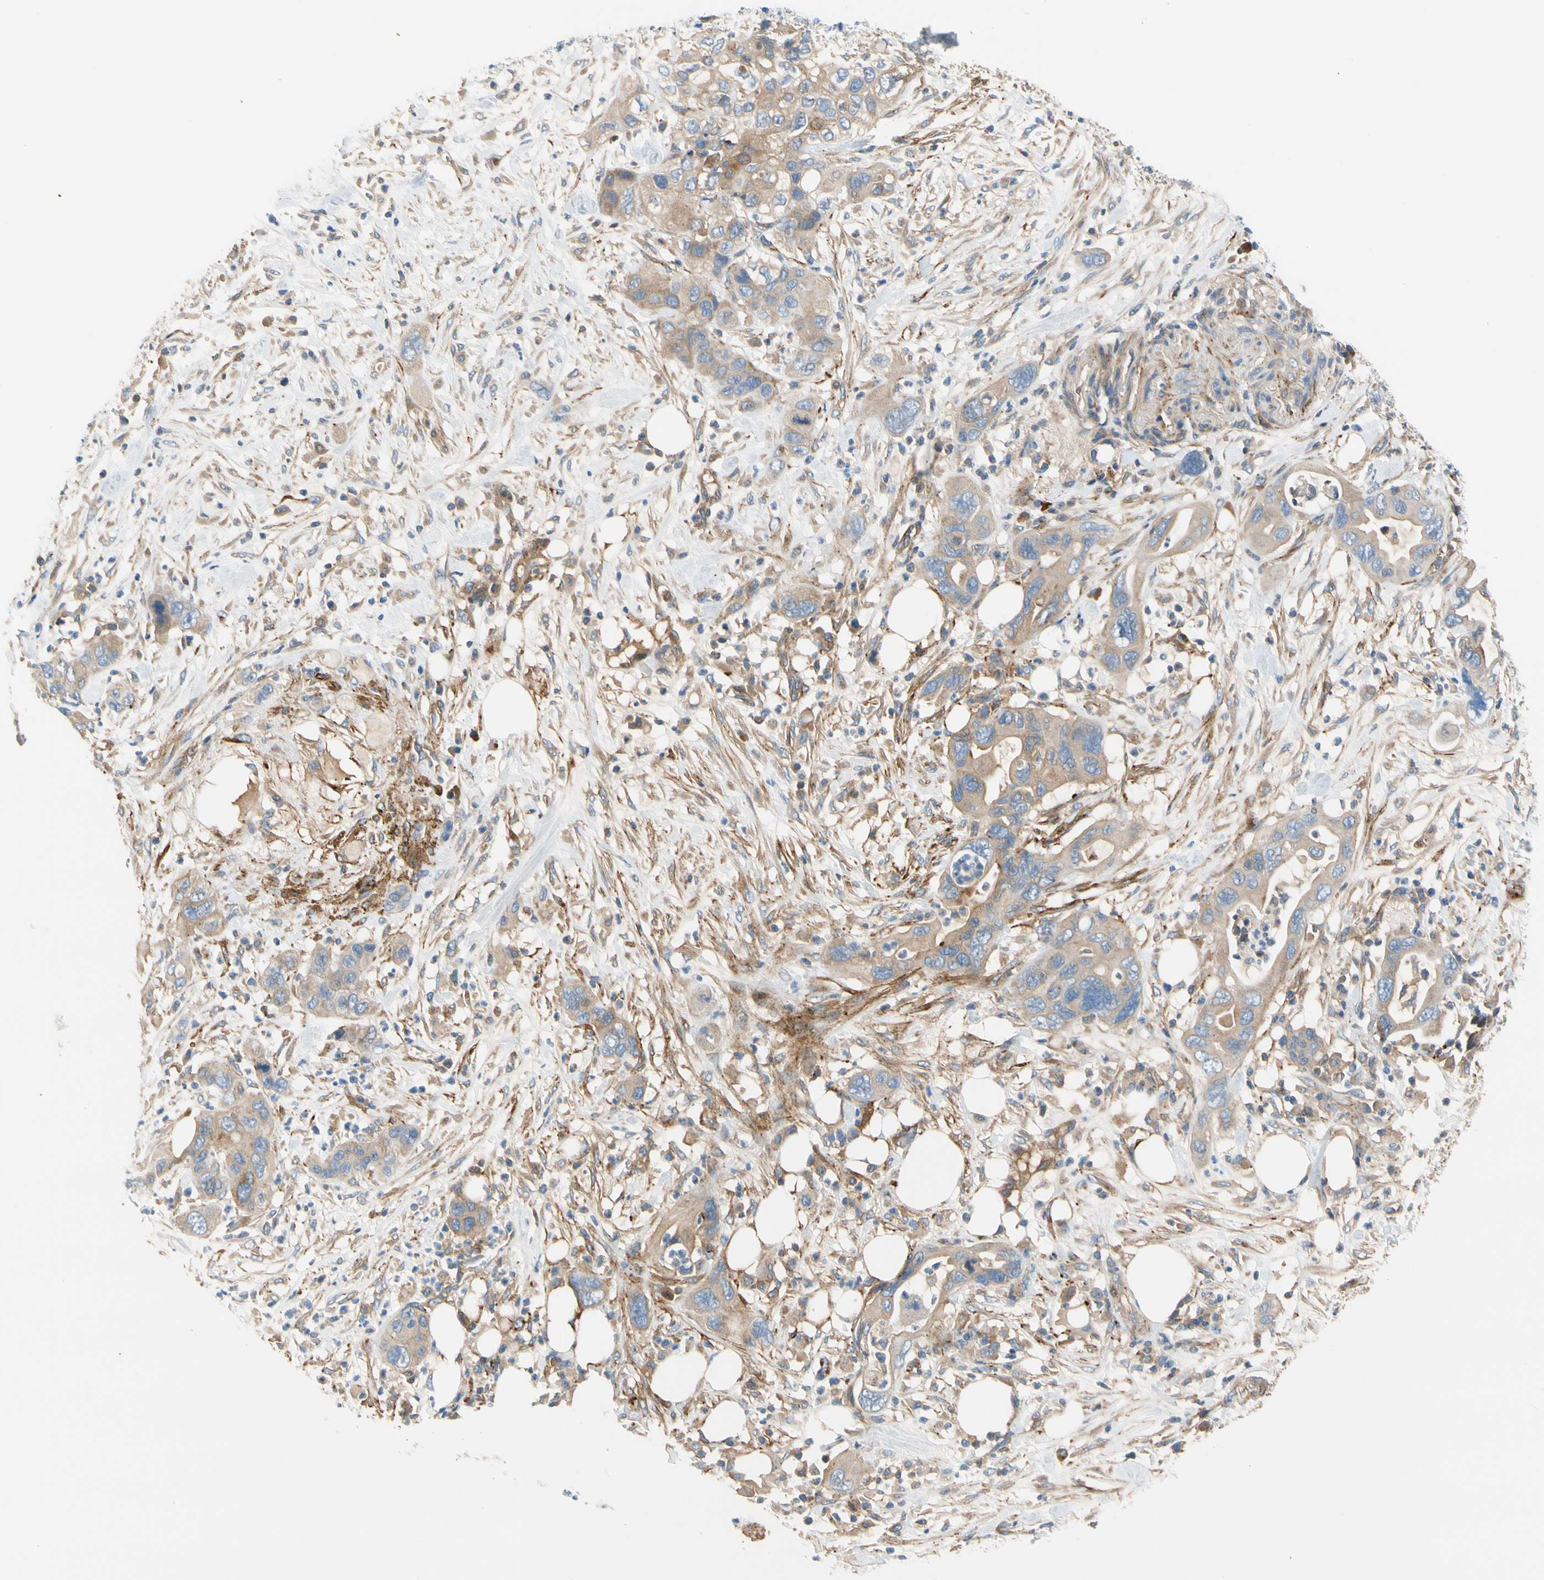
{"staining": {"intensity": "weak", "quantity": "25%-75%", "location": "cytoplasmic/membranous"}, "tissue": "pancreatic cancer", "cell_type": "Tumor cells", "image_type": "cancer", "snomed": [{"axis": "morphology", "description": "Adenocarcinoma, NOS"}, {"axis": "topography", "description": "Pancreas"}], "caption": "Pancreatic cancer stained with DAB immunohistochemistry demonstrates low levels of weak cytoplasmic/membranous expression in approximately 25%-75% of tumor cells.", "gene": "ENTREP3", "patient": {"sex": "female", "age": 71}}